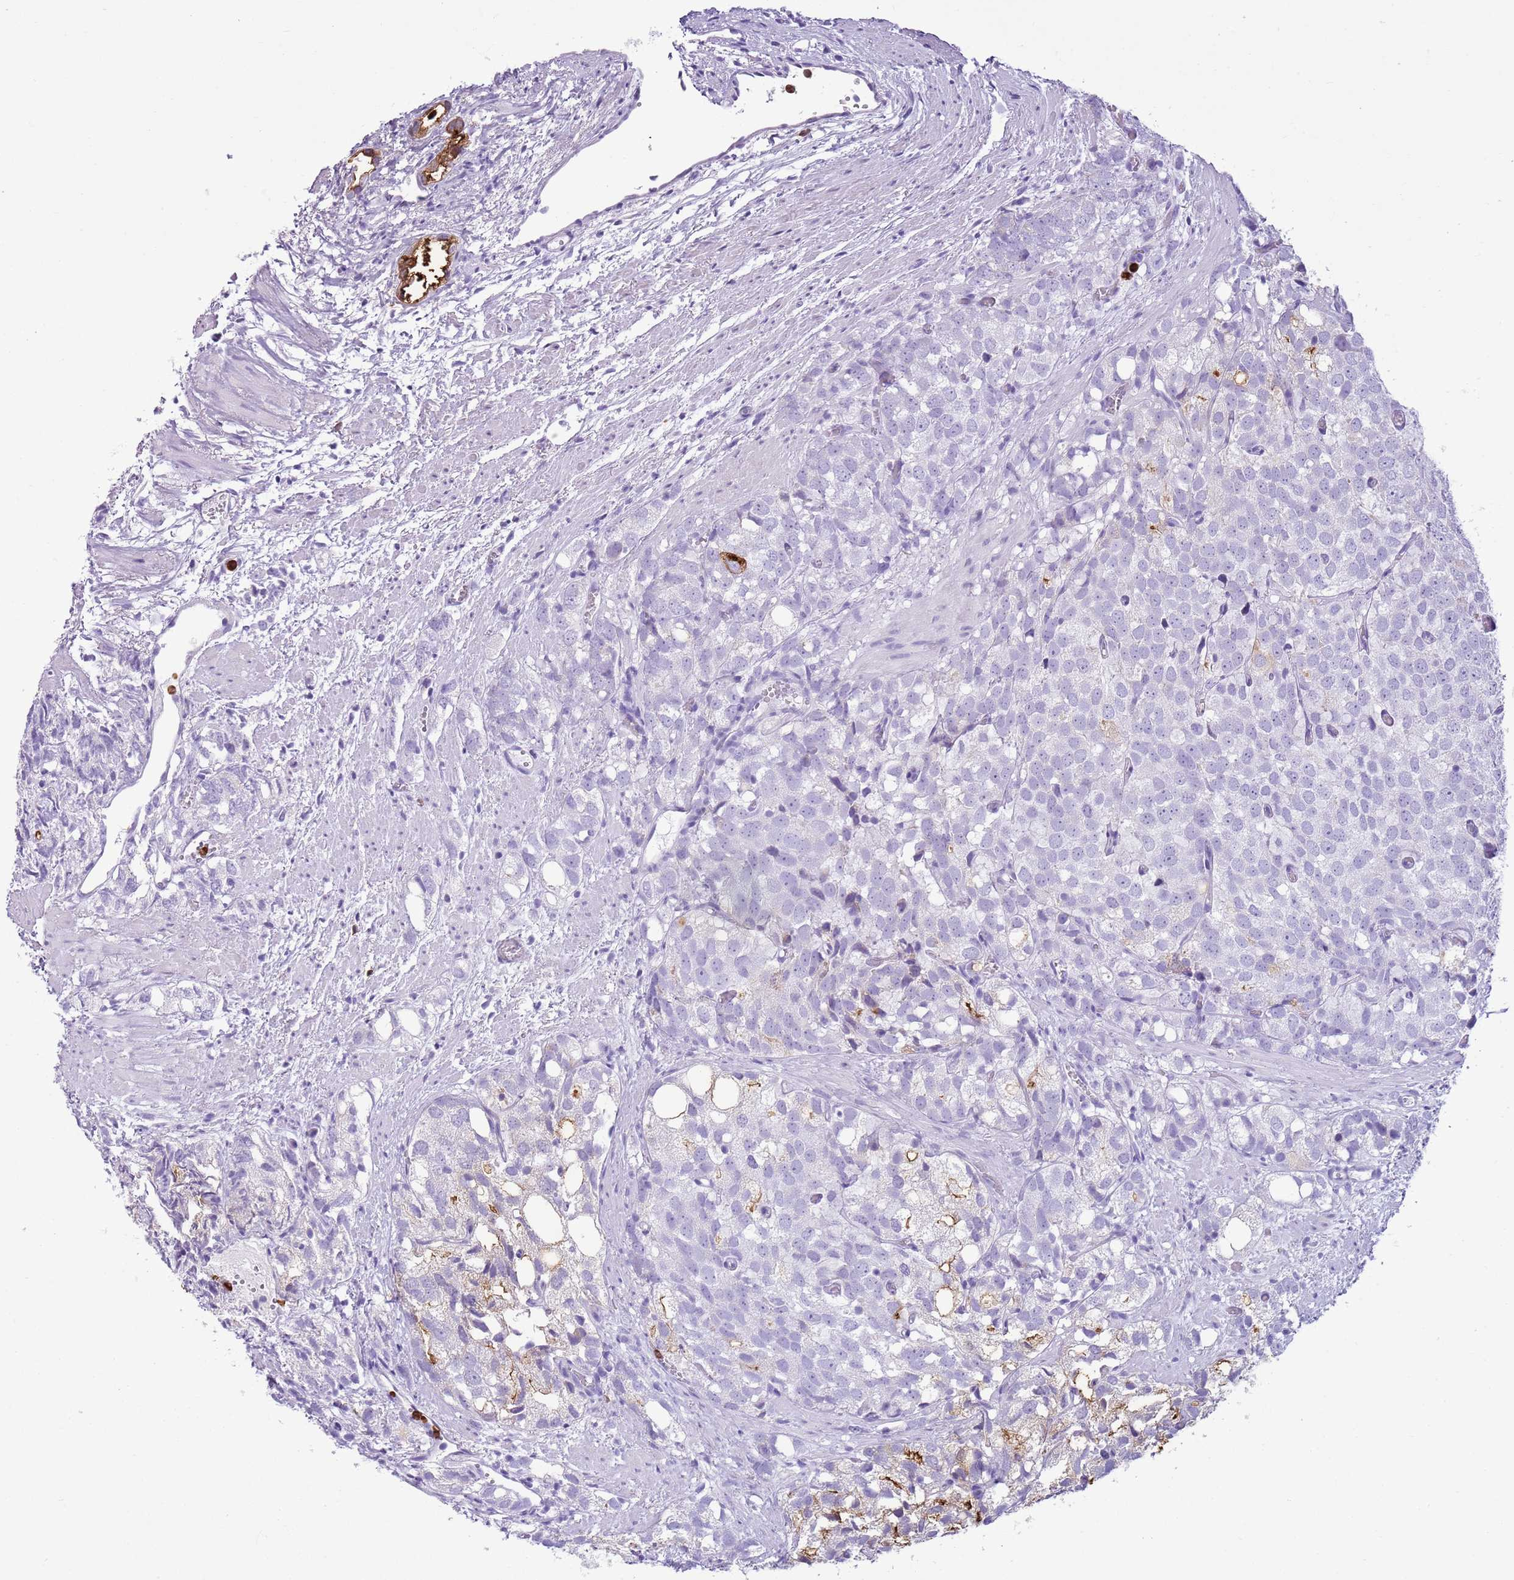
{"staining": {"intensity": "negative", "quantity": "none", "location": "none"}, "tissue": "prostate cancer", "cell_type": "Tumor cells", "image_type": "cancer", "snomed": [{"axis": "morphology", "description": "Adenocarcinoma, High grade"}, {"axis": "topography", "description": "Prostate"}], "caption": "Immunohistochemistry (IHC) of prostate adenocarcinoma (high-grade) demonstrates no expression in tumor cells.", "gene": "CD177", "patient": {"sex": "male", "age": 82}}